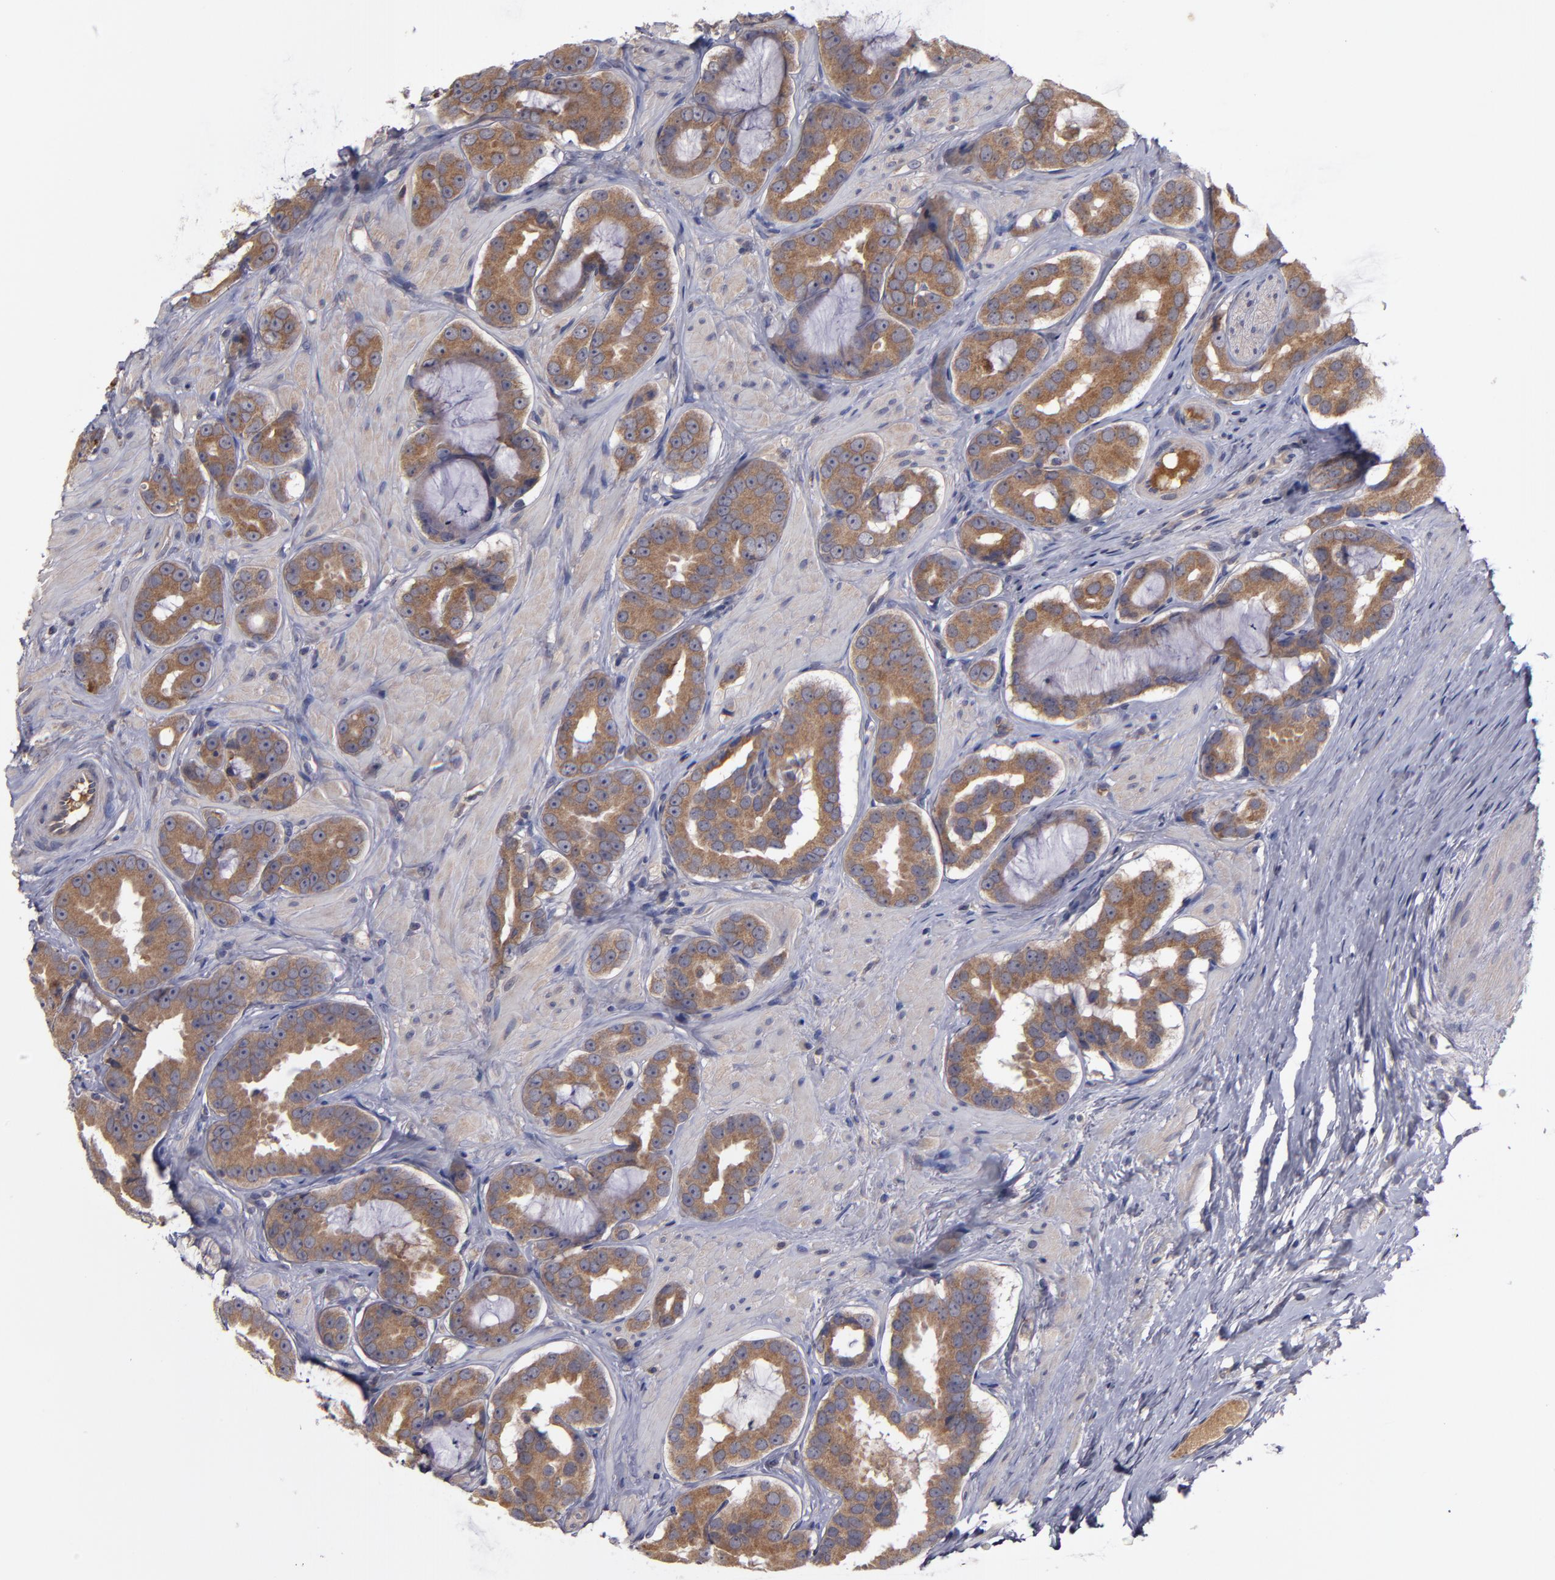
{"staining": {"intensity": "moderate", "quantity": ">75%", "location": "cytoplasmic/membranous"}, "tissue": "prostate cancer", "cell_type": "Tumor cells", "image_type": "cancer", "snomed": [{"axis": "morphology", "description": "Adenocarcinoma, Low grade"}, {"axis": "topography", "description": "Prostate"}], "caption": "Immunohistochemistry micrograph of neoplastic tissue: human prostate cancer stained using IHC exhibits medium levels of moderate protein expression localized specifically in the cytoplasmic/membranous of tumor cells, appearing as a cytoplasmic/membranous brown color.", "gene": "MMP11", "patient": {"sex": "male", "age": 59}}